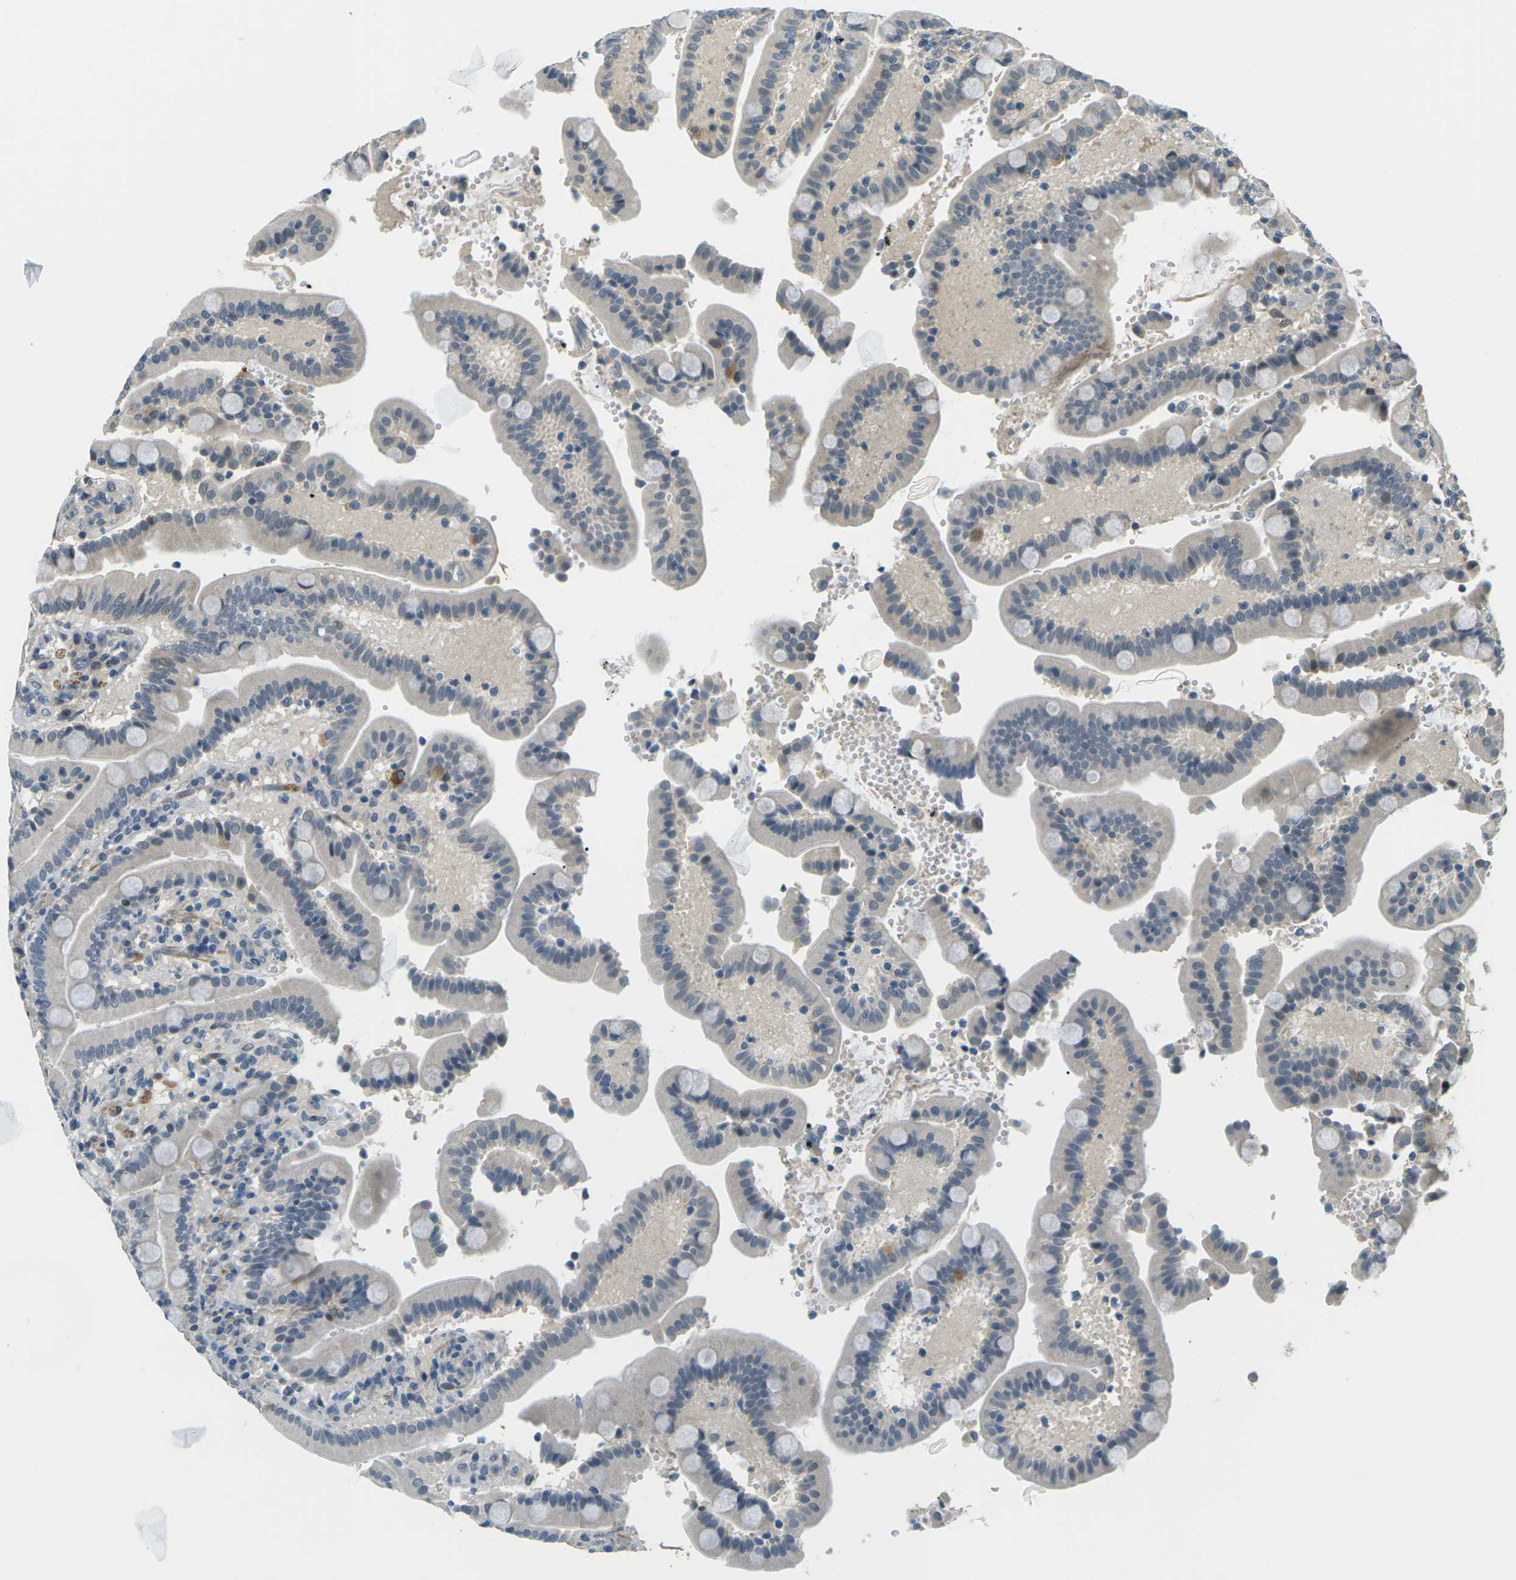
{"staining": {"intensity": "weak", "quantity": "<25%", "location": "cytoplasmic/membranous"}, "tissue": "duodenum", "cell_type": "Glandular cells", "image_type": "normal", "snomed": [{"axis": "morphology", "description": "Normal tissue, NOS"}, {"axis": "topography", "description": "Small intestine, NOS"}], "caption": "The micrograph shows no significant expression in glandular cells of duodenum. (Brightfield microscopy of DAB (3,3'-diaminobenzidine) immunohistochemistry at high magnification).", "gene": "SLC13A3", "patient": {"sex": "female", "age": 71}}